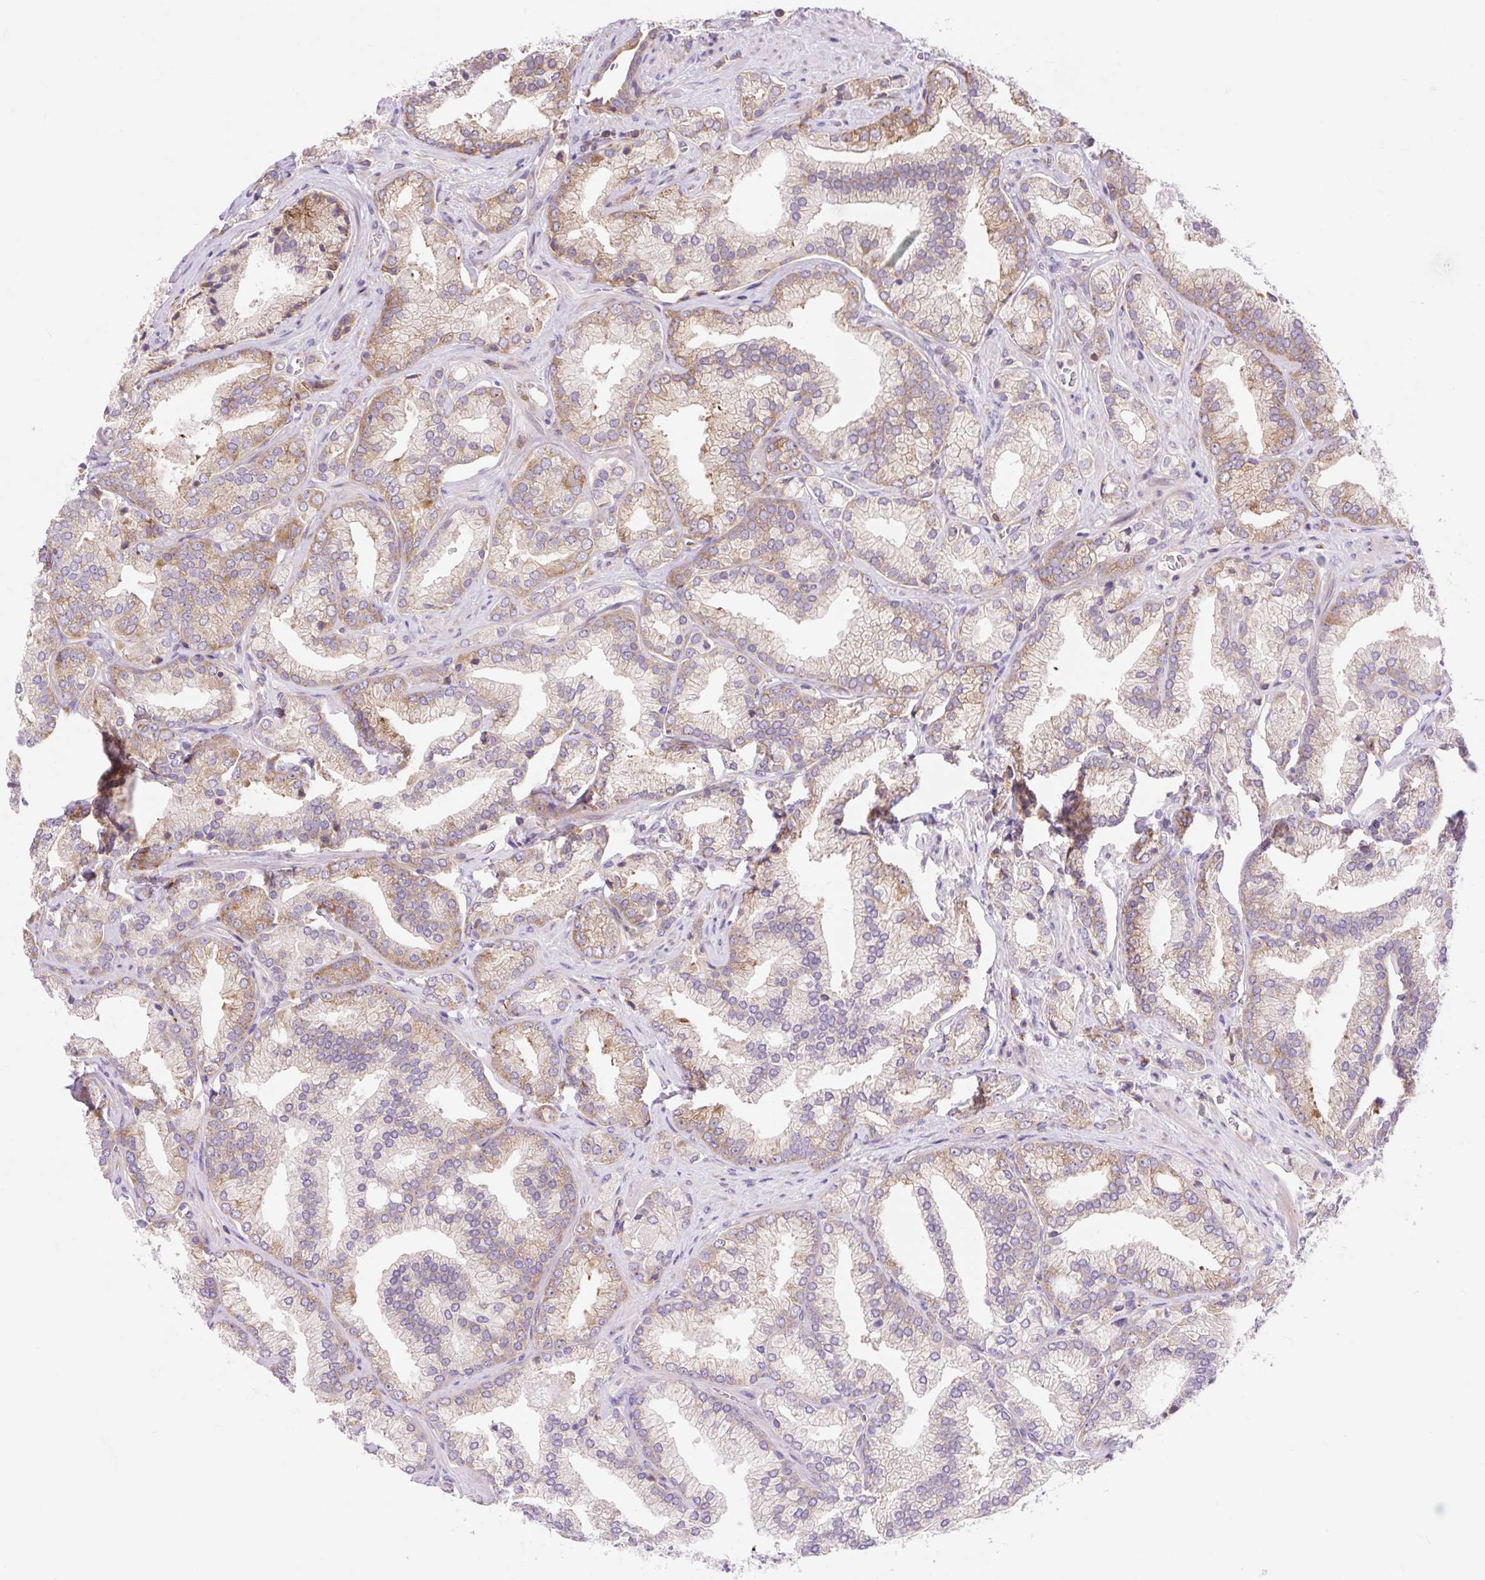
{"staining": {"intensity": "moderate", "quantity": "25%-75%", "location": "cytoplasmic/membranous"}, "tissue": "prostate cancer", "cell_type": "Tumor cells", "image_type": "cancer", "snomed": [{"axis": "morphology", "description": "Adenocarcinoma, High grade"}, {"axis": "topography", "description": "Prostate"}], "caption": "Tumor cells reveal moderate cytoplasmic/membranous staining in about 25%-75% of cells in prostate adenocarcinoma (high-grade).", "gene": "GPR45", "patient": {"sex": "male", "age": 68}}